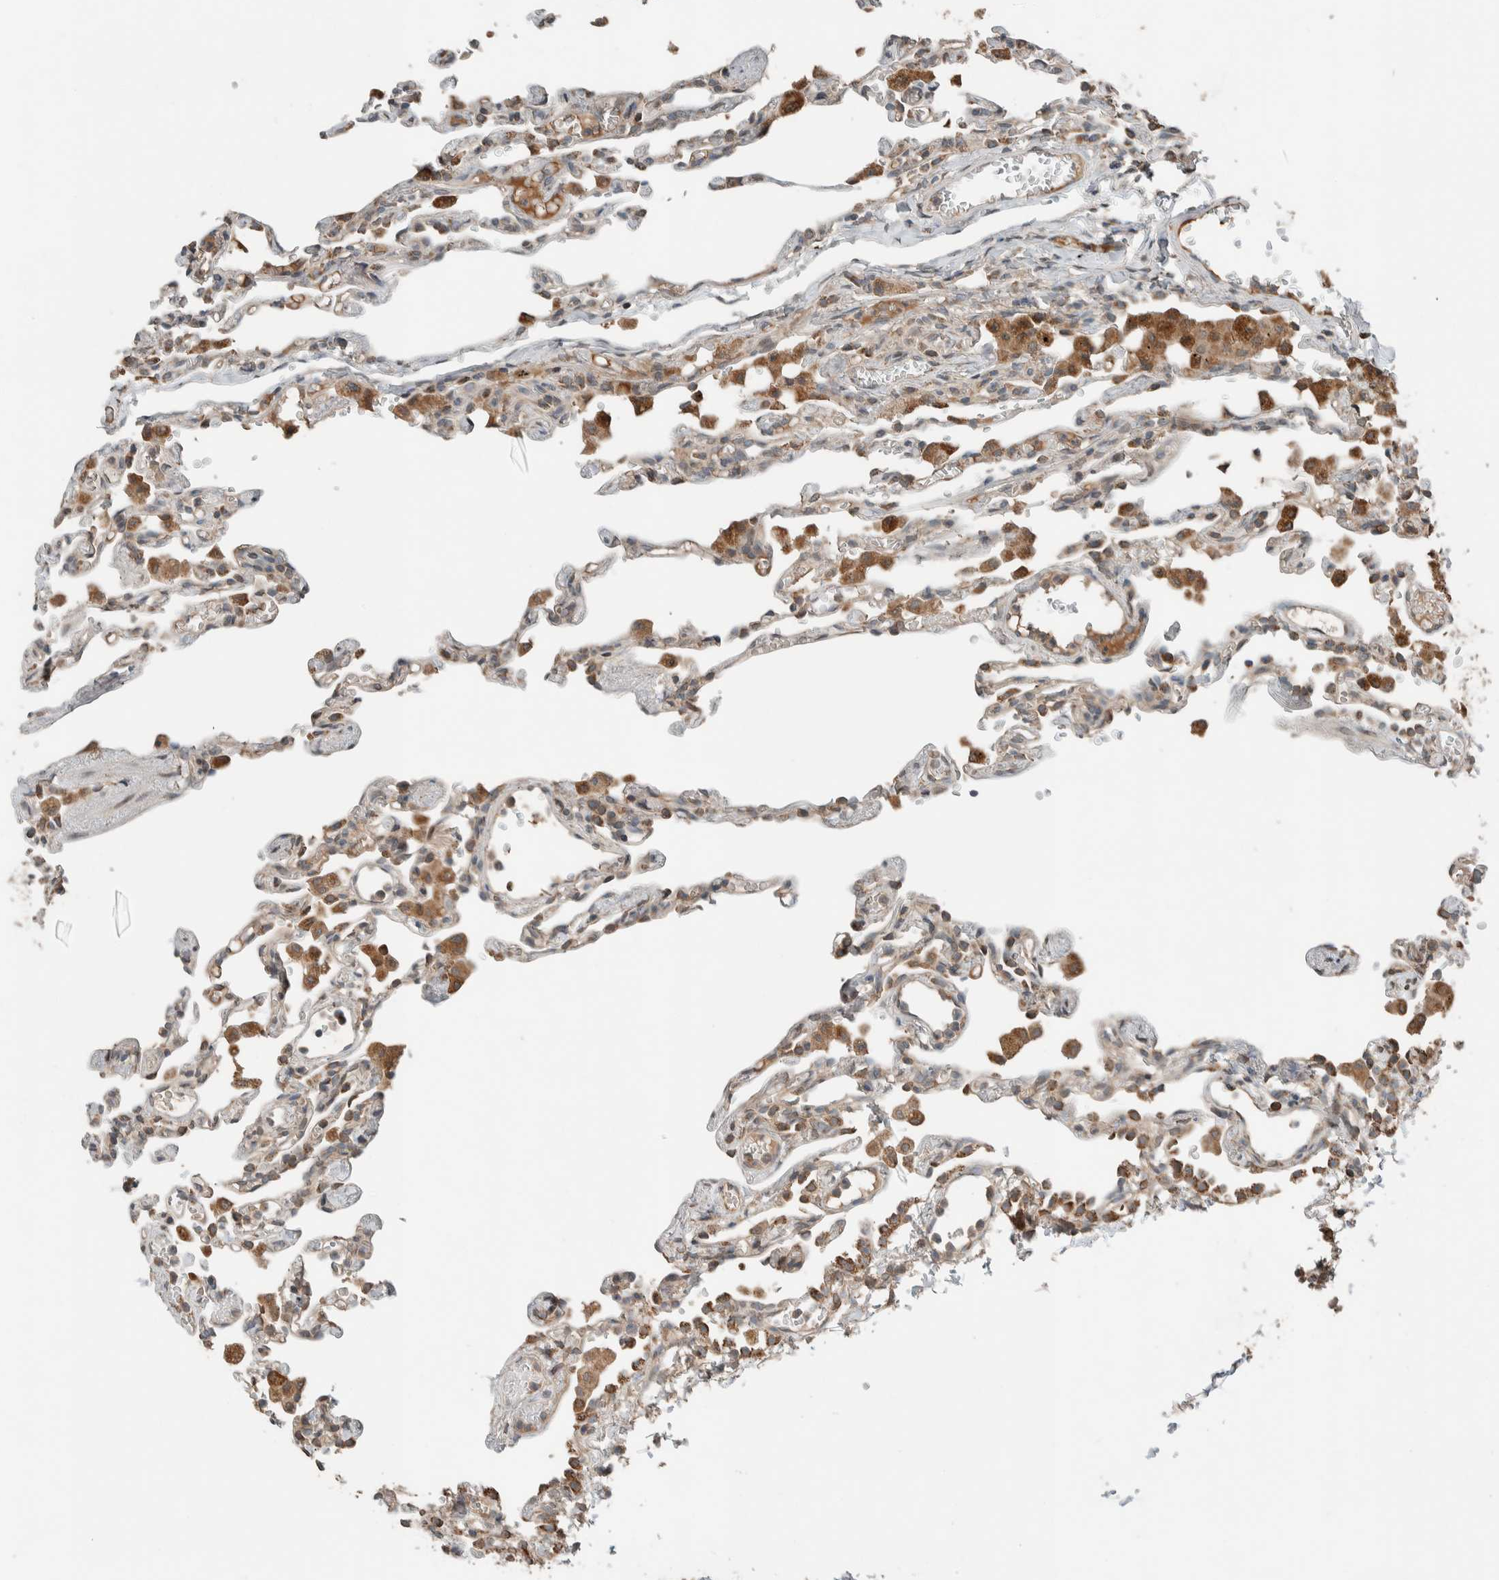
{"staining": {"intensity": "moderate", "quantity": "25%-75%", "location": "cytoplasmic/membranous"}, "tissue": "lung", "cell_type": "Alveolar cells", "image_type": "normal", "snomed": [{"axis": "morphology", "description": "Normal tissue, NOS"}, {"axis": "topography", "description": "Lung"}], "caption": "Protein expression analysis of benign lung demonstrates moderate cytoplasmic/membranous positivity in approximately 25%-75% of alveolar cells.", "gene": "NBR1", "patient": {"sex": "male", "age": 21}}